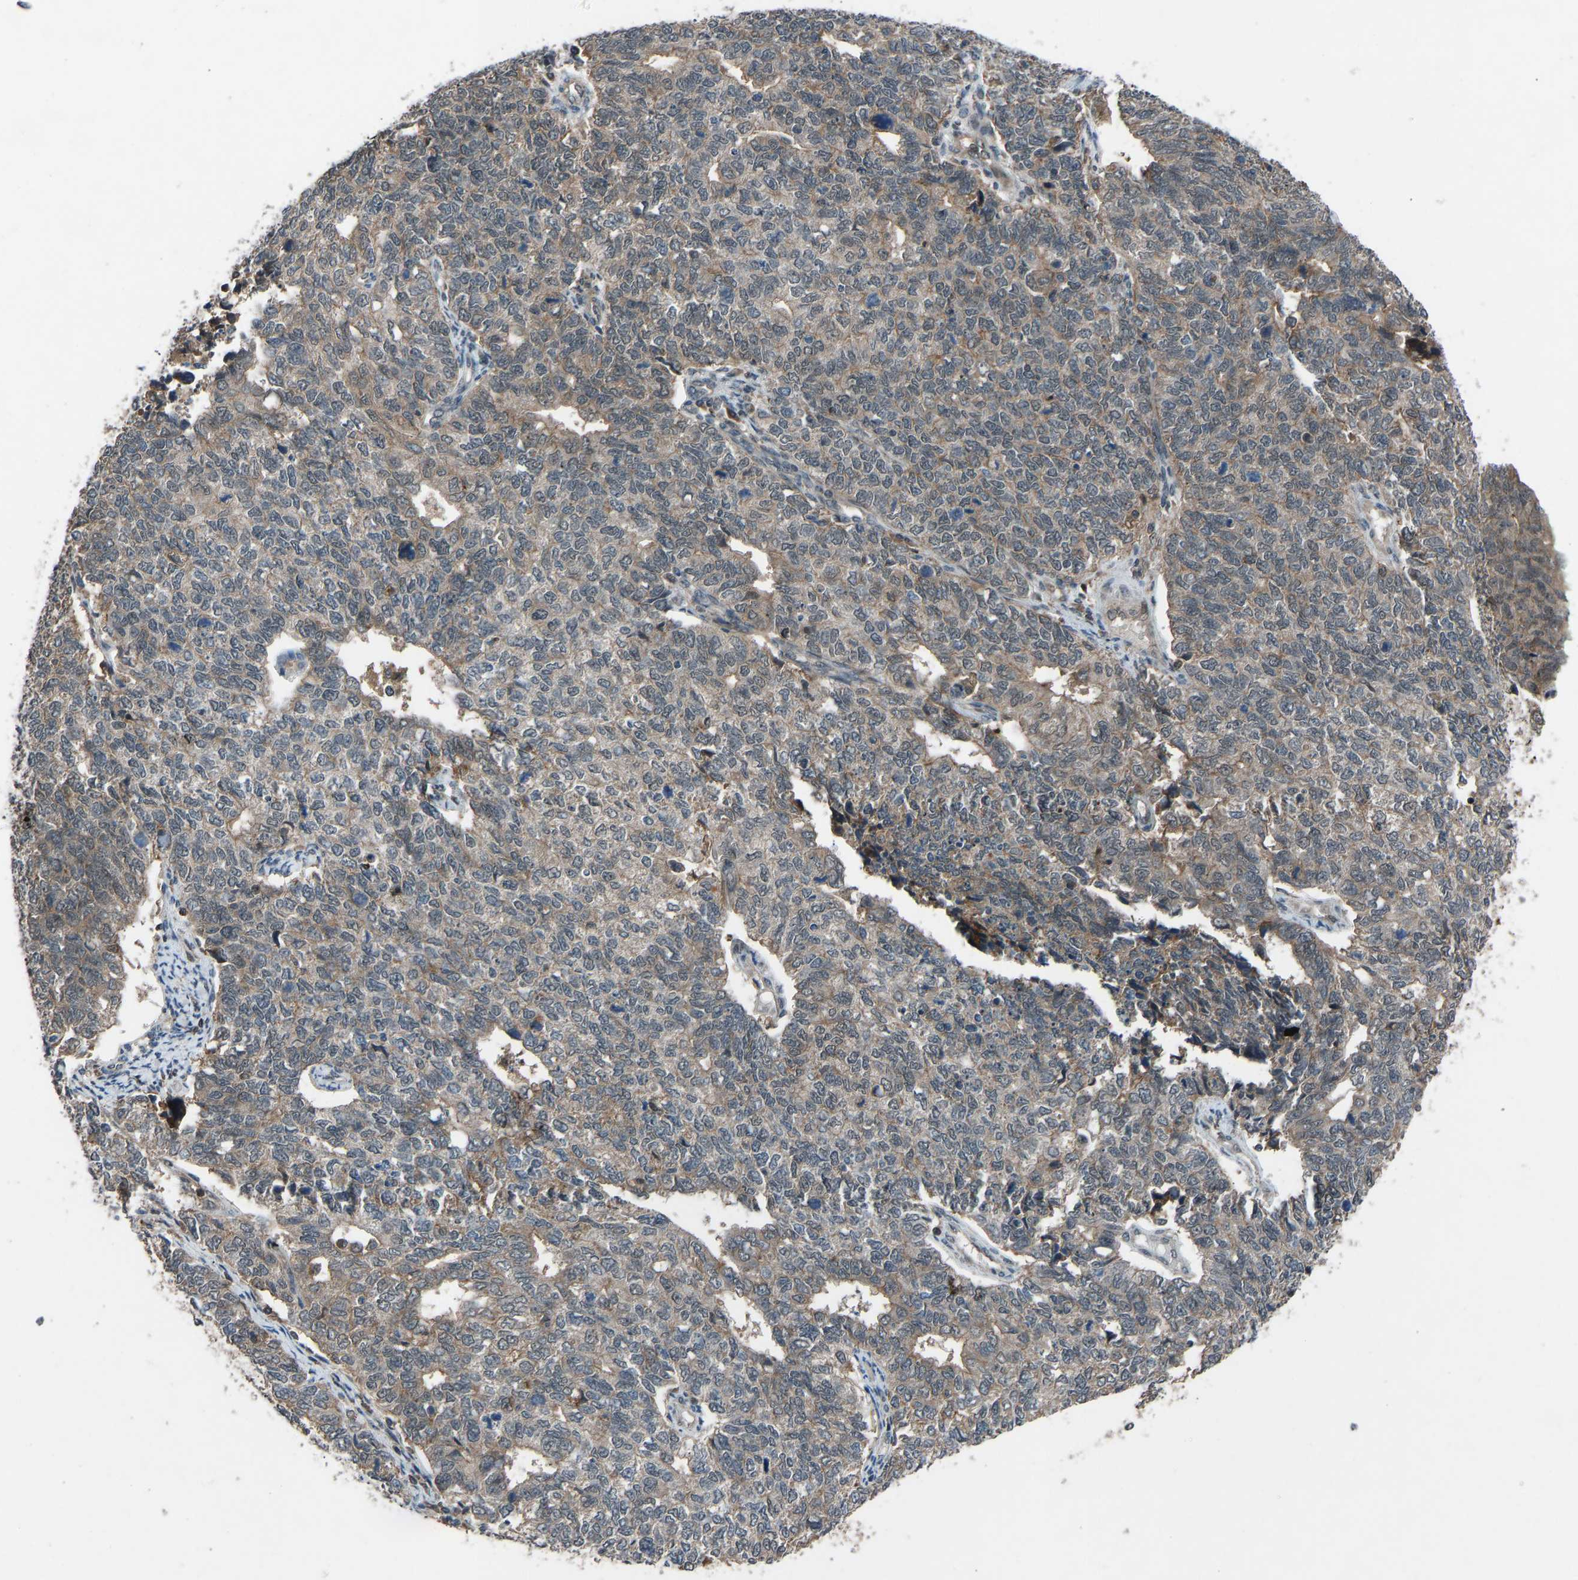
{"staining": {"intensity": "weak", "quantity": ">75%", "location": "cytoplasmic/membranous"}, "tissue": "cervical cancer", "cell_type": "Tumor cells", "image_type": "cancer", "snomed": [{"axis": "morphology", "description": "Squamous cell carcinoma, NOS"}, {"axis": "topography", "description": "Cervix"}], "caption": "The micrograph reveals a brown stain indicating the presence of a protein in the cytoplasmic/membranous of tumor cells in cervical cancer (squamous cell carcinoma).", "gene": "SLC43A1", "patient": {"sex": "female", "age": 63}}